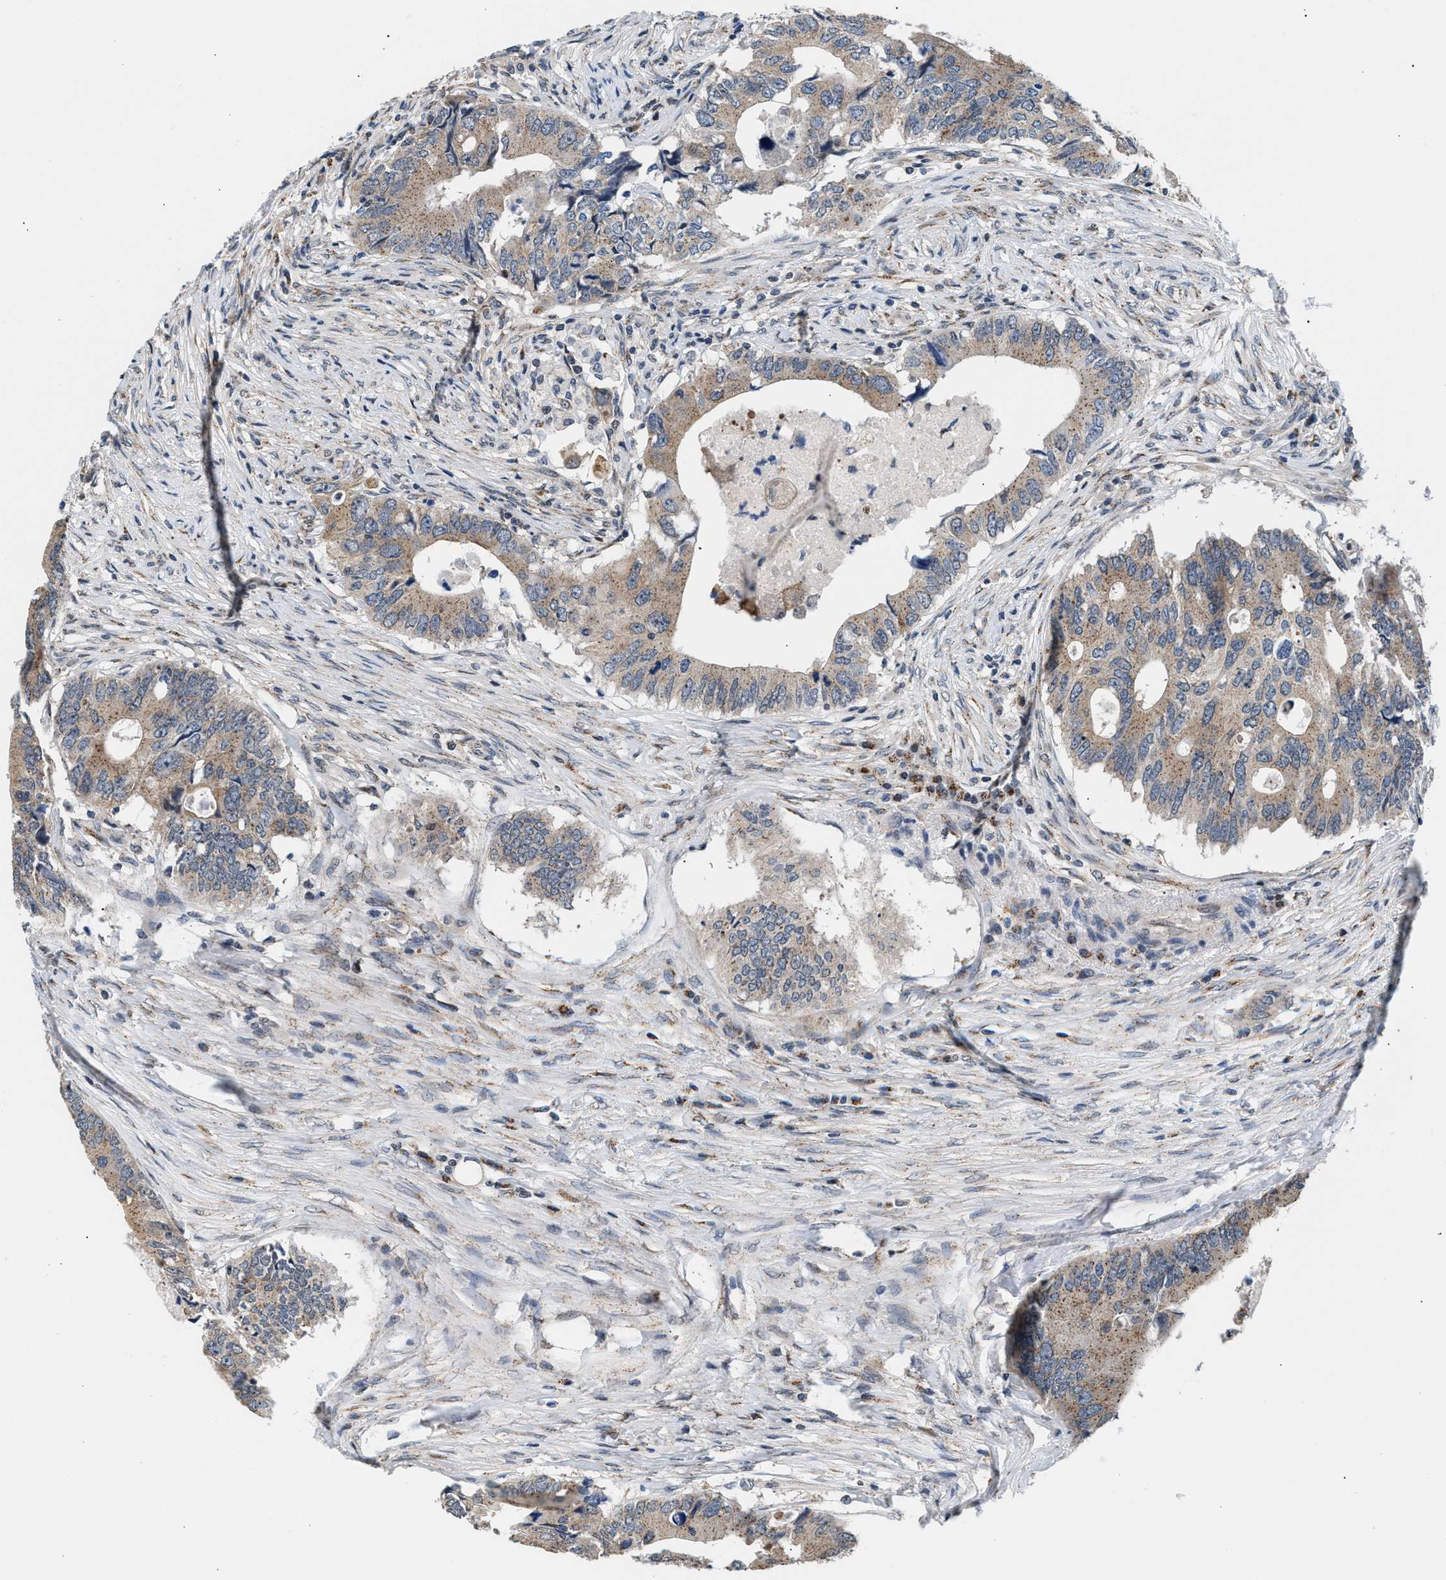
{"staining": {"intensity": "weak", "quantity": ">75%", "location": "cytoplasmic/membranous"}, "tissue": "colorectal cancer", "cell_type": "Tumor cells", "image_type": "cancer", "snomed": [{"axis": "morphology", "description": "Adenocarcinoma, NOS"}, {"axis": "topography", "description": "Colon"}], "caption": "Weak cytoplasmic/membranous protein staining is present in approximately >75% of tumor cells in colorectal adenocarcinoma. (DAB = brown stain, brightfield microscopy at high magnification).", "gene": "KCNMB2", "patient": {"sex": "male", "age": 71}}